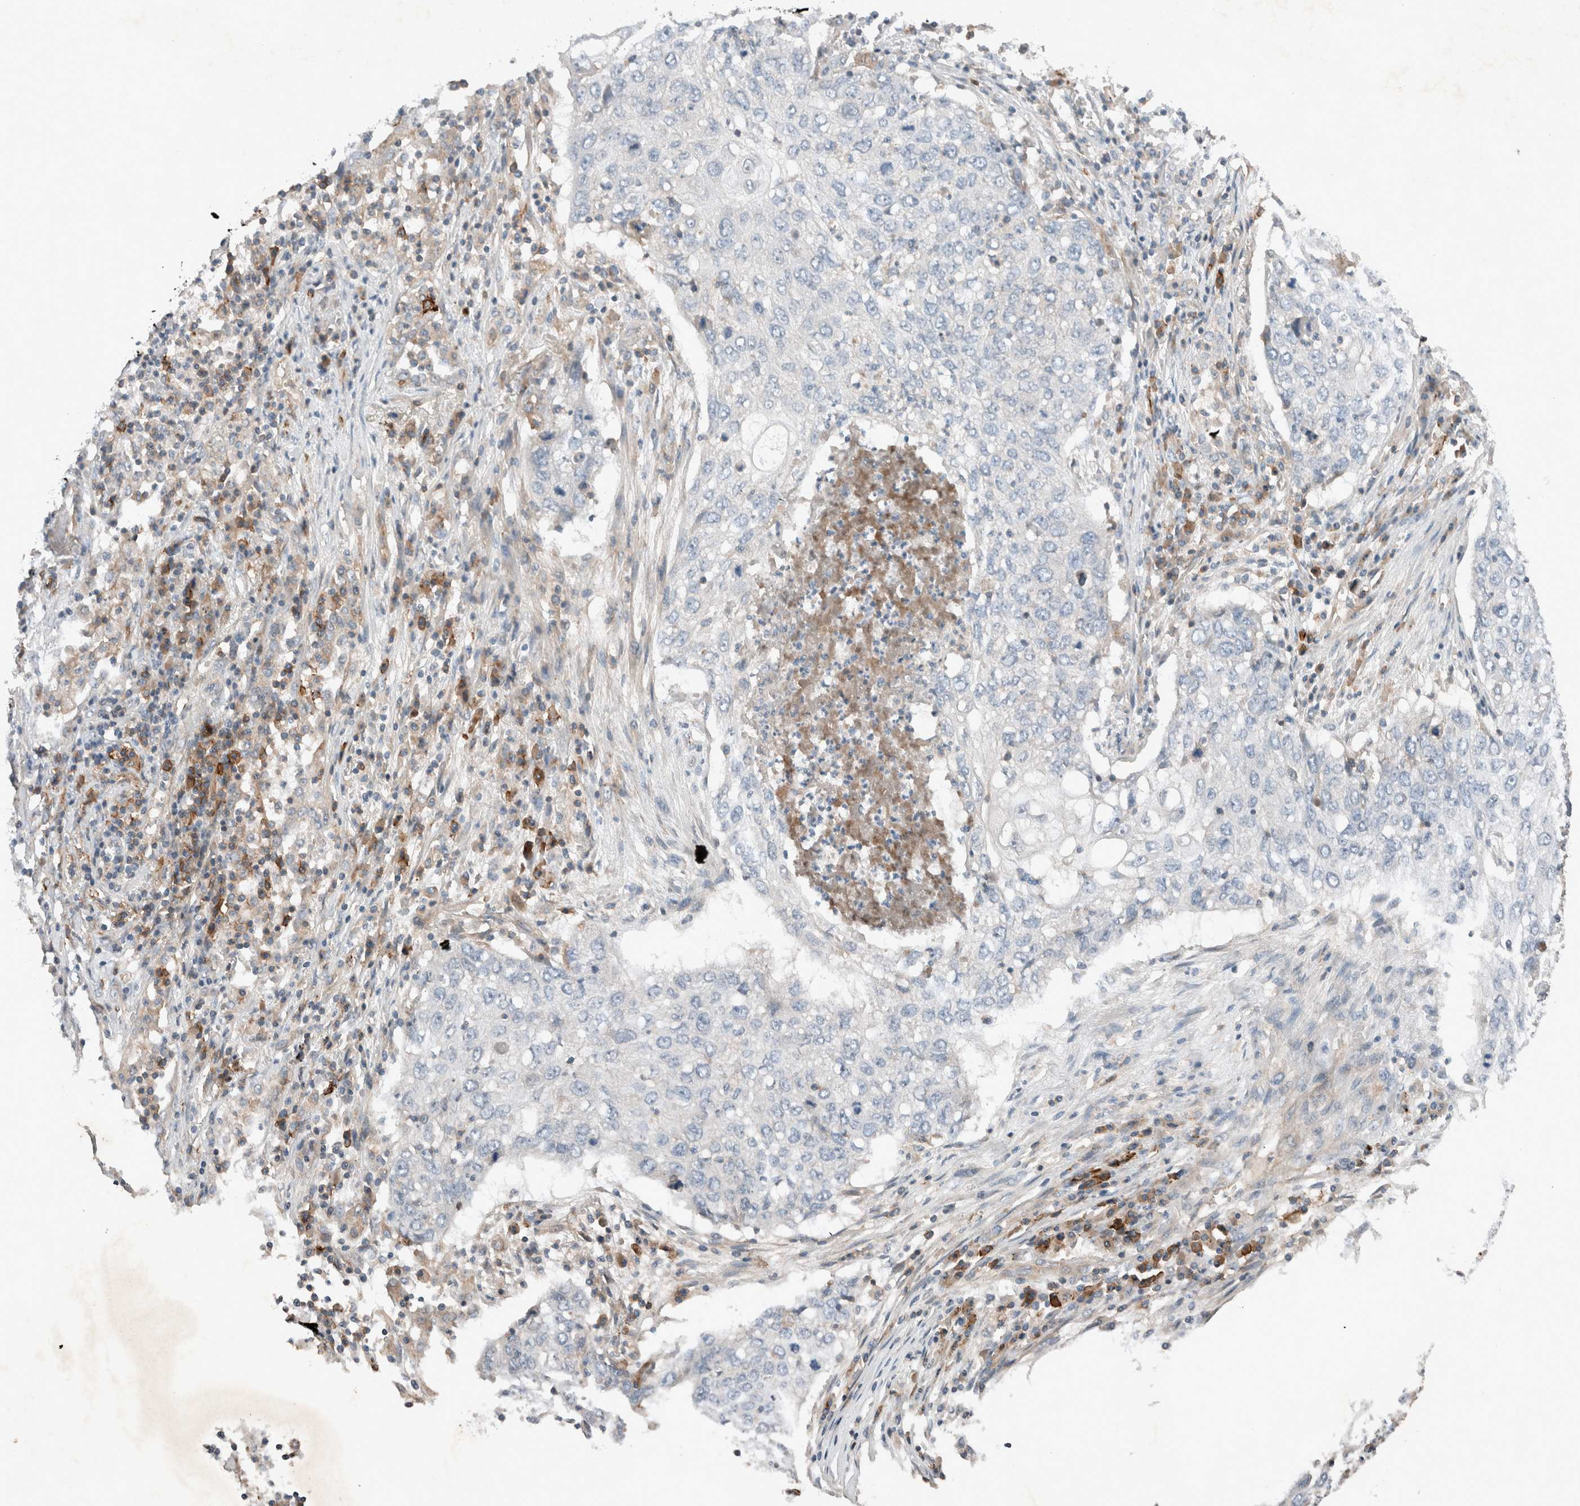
{"staining": {"intensity": "negative", "quantity": "none", "location": "none"}, "tissue": "lung cancer", "cell_type": "Tumor cells", "image_type": "cancer", "snomed": [{"axis": "morphology", "description": "Squamous cell carcinoma, NOS"}, {"axis": "topography", "description": "Lung"}], "caption": "The image shows no staining of tumor cells in lung cancer.", "gene": "UGCG", "patient": {"sex": "female", "age": 63}}